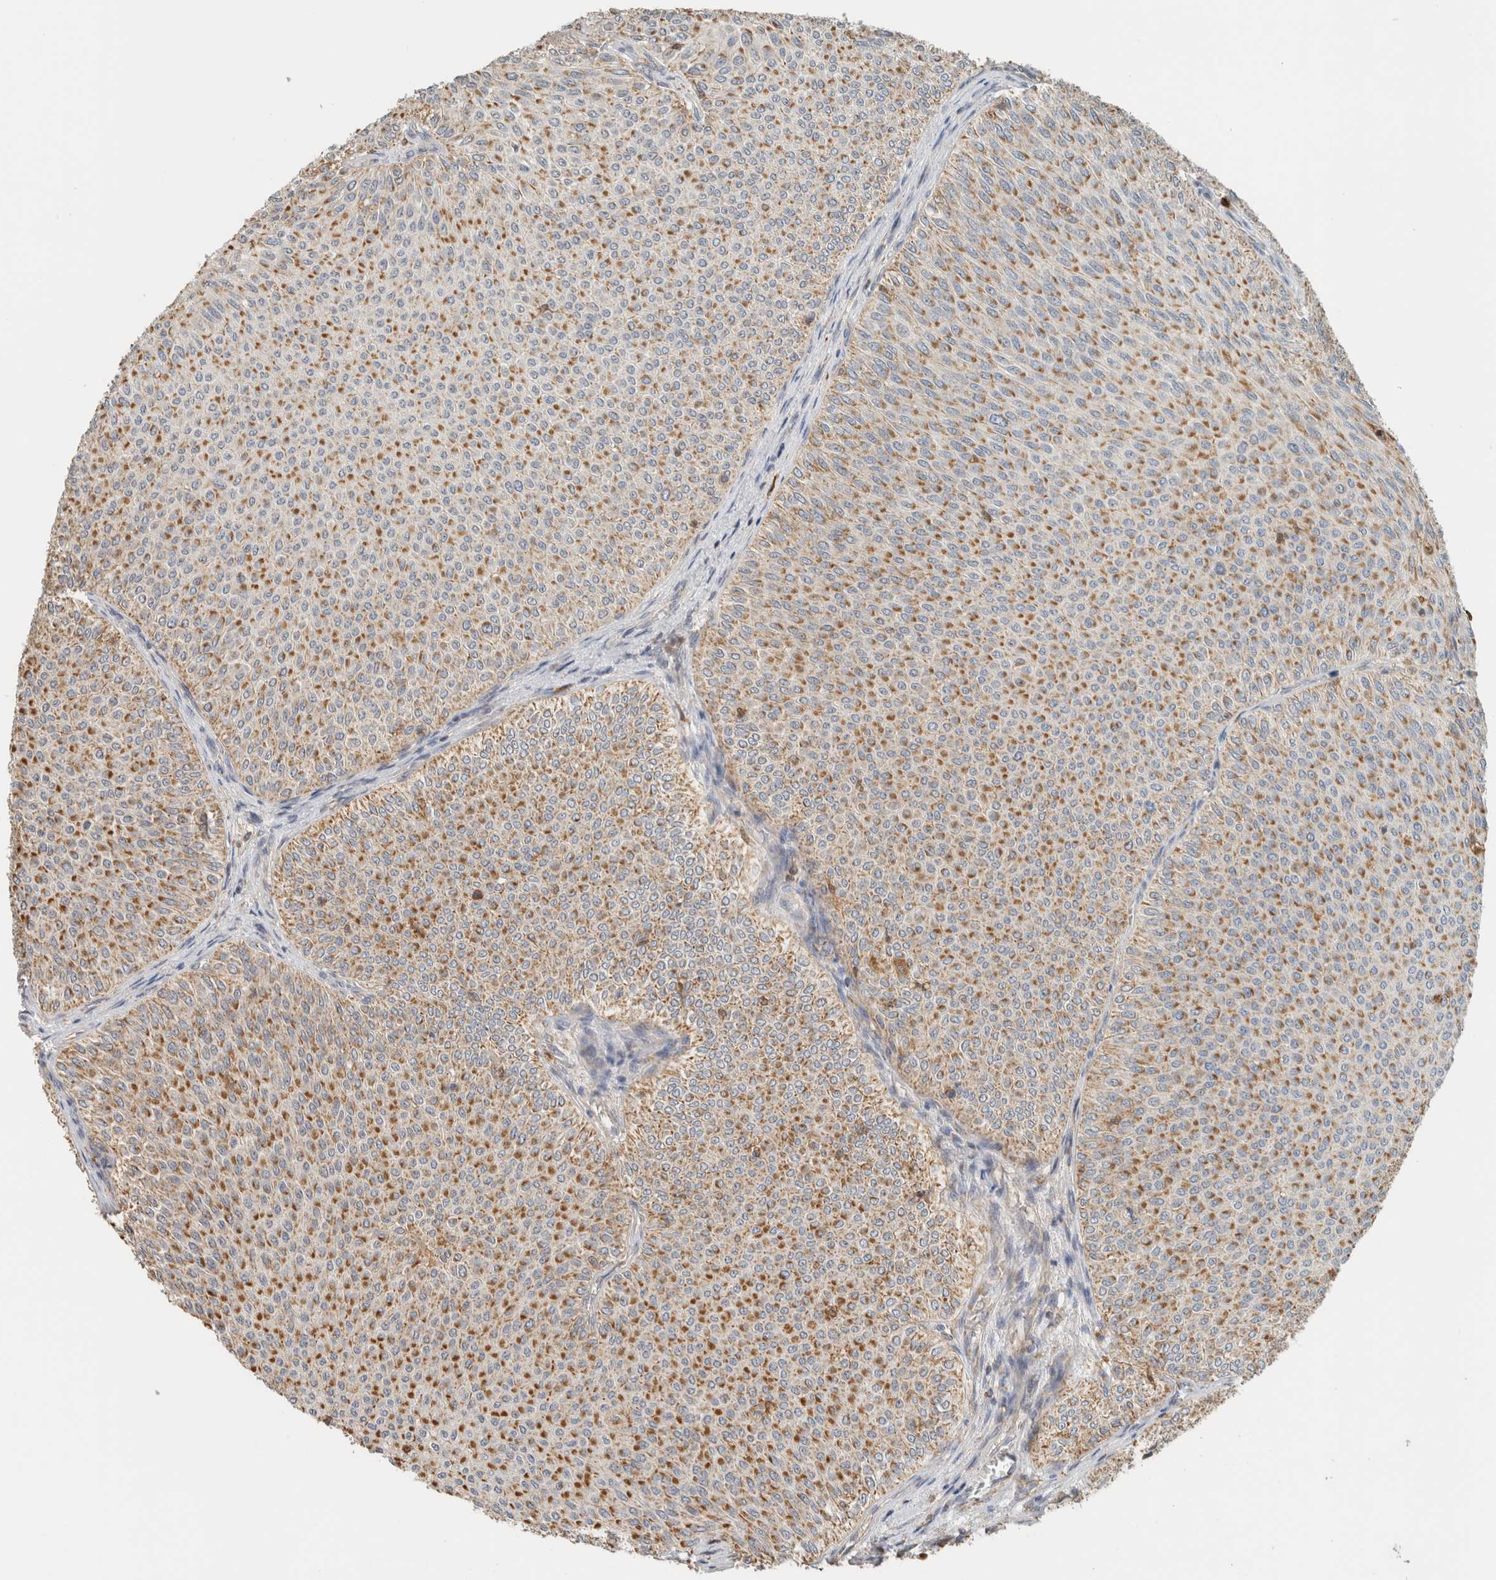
{"staining": {"intensity": "moderate", "quantity": ">75%", "location": "cytoplasmic/membranous"}, "tissue": "urothelial cancer", "cell_type": "Tumor cells", "image_type": "cancer", "snomed": [{"axis": "morphology", "description": "Urothelial carcinoma, Low grade"}, {"axis": "topography", "description": "Urinary bladder"}], "caption": "High-magnification brightfield microscopy of urothelial carcinoma (low-grade) stained with DAB (3,3'-diaminobenzidine) (brown) and counterstained with hematoxylin (blue). tumor cells exhibit moderate cytoplasmic/membranous positivity is present in about>75% of cells.", "gene": "CAPG", "patient": {"sex": "male", "age": 78}}